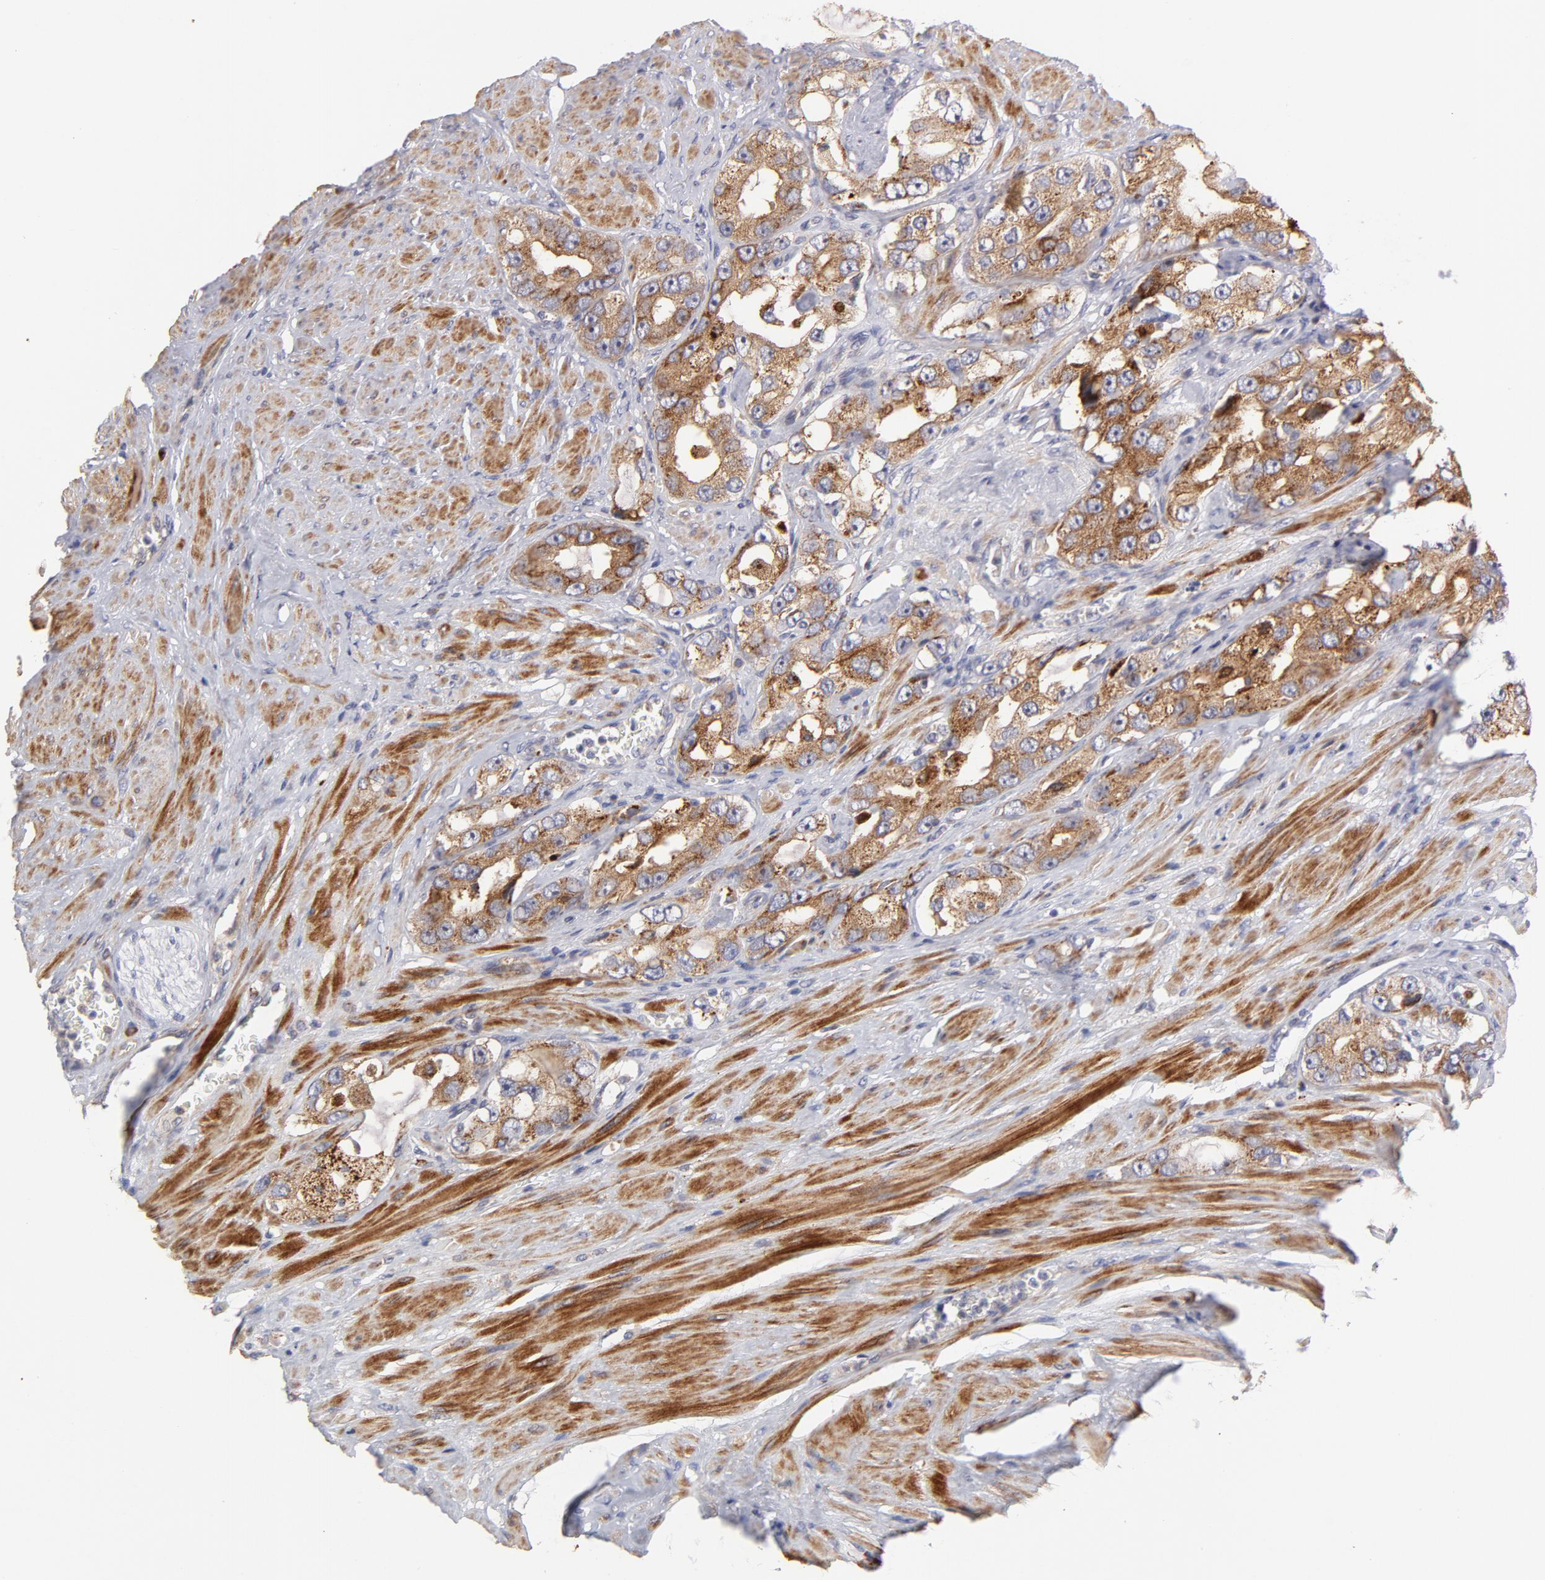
{"staining": {"intensity": "moderate", "quantity": ">75%", "location": "cytoplasmic/membranous"}, "tissue": "prostate cancer", "cell_type": "Tumor cells", "image_type": "cancer", "snomed": [{"axis": "morphology", "description": "Adenocarcinoma, High grade"}, {"axis": "topography", "description": "Prostate"}], "caption": "Immunohistochemical staining of prostate adenocarcinoma (high-grade) shows medium levels of moderate cytoplasmic/membranous expression in about >75% of tumor cells.", "gene": "RAPGEF3", "patient": {"sex": "male", "age": 63}}